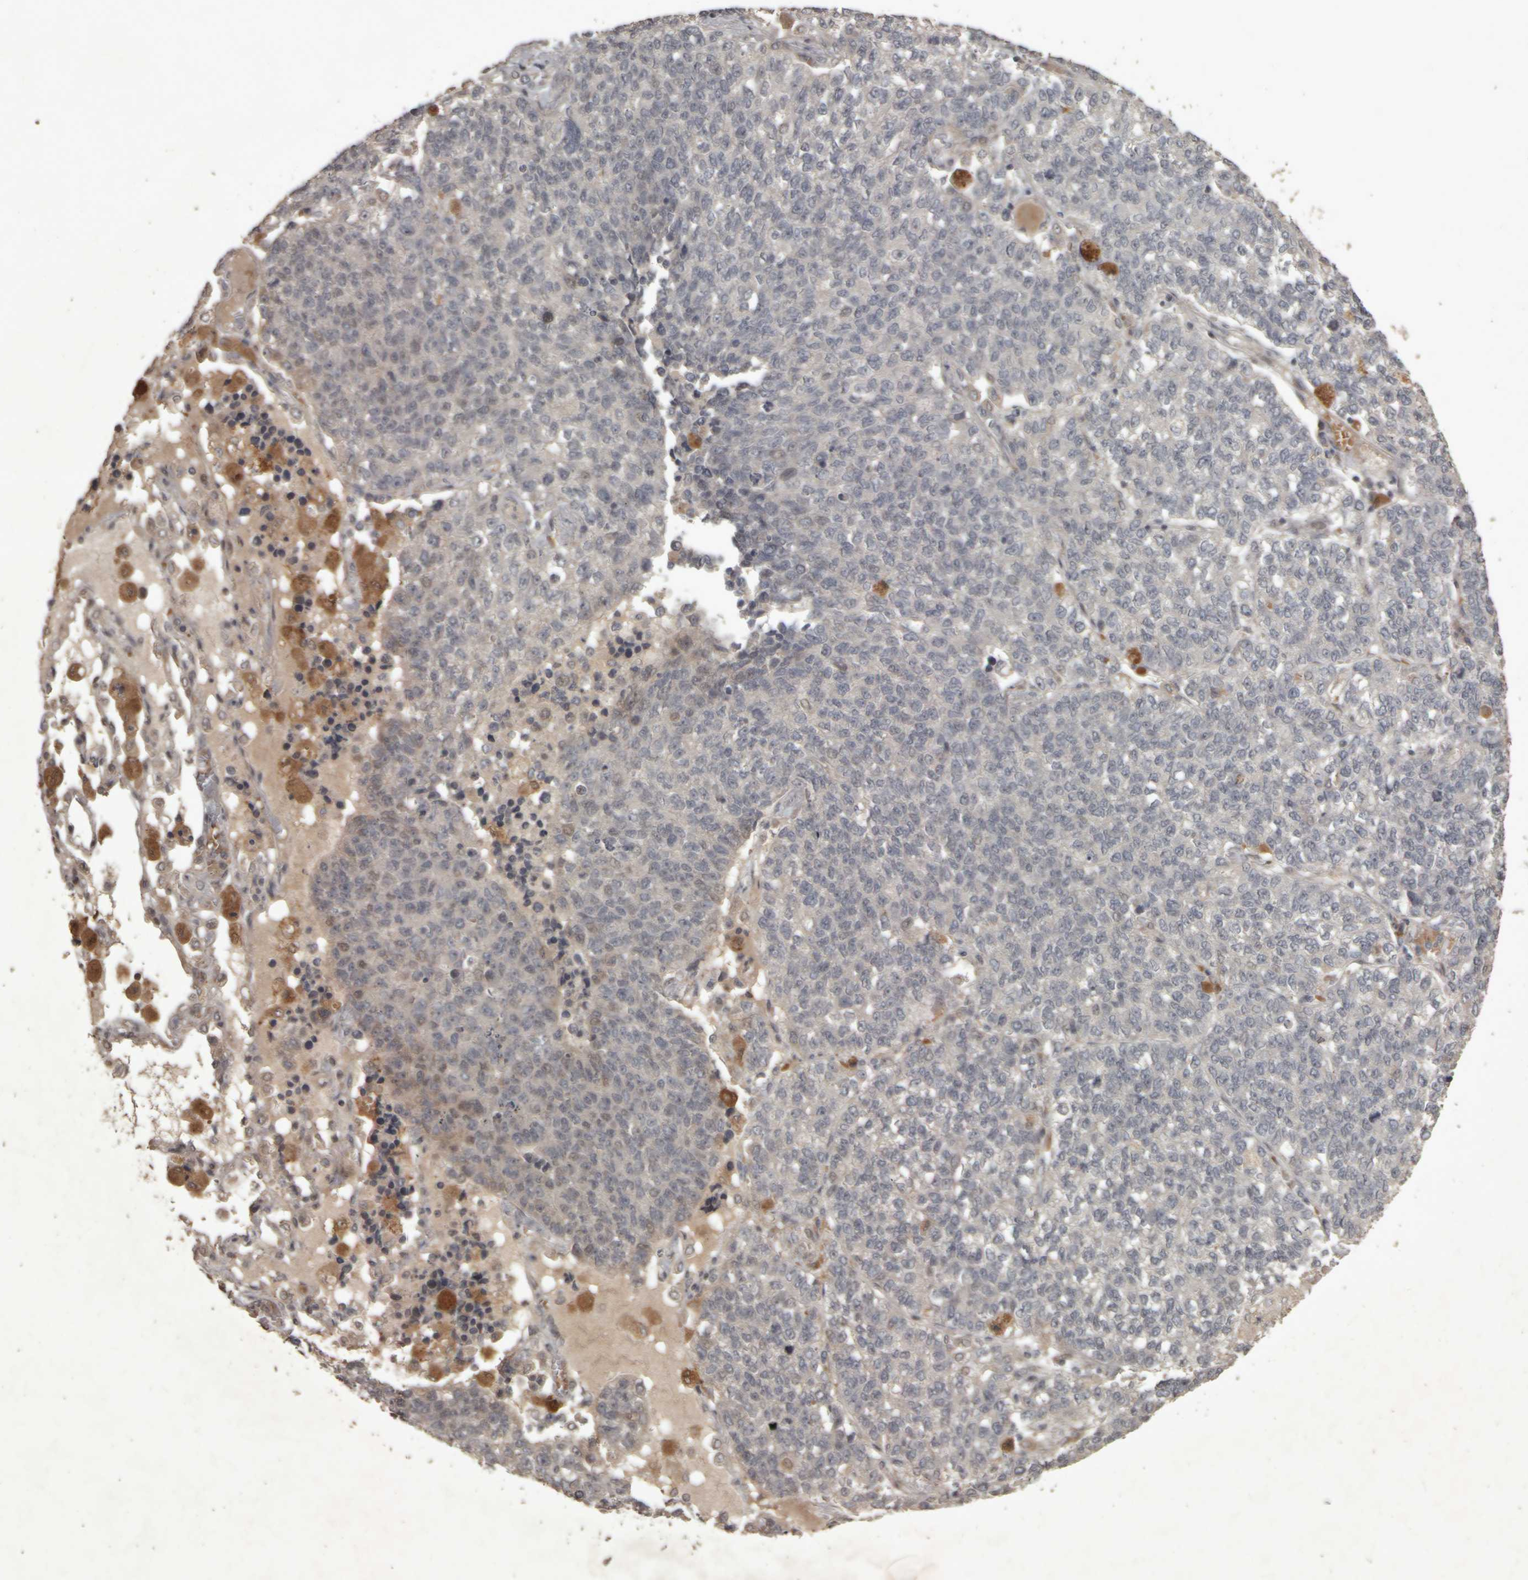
{"staining": {"intensity": "negative", "quantity": "none", "location": "none"}, "tissue": "lung cancer", "cell_type": "Tumor cells", "image_type": "cancer", "snomed": [{"axis": "morphology", "description": "Adenocarcinoma, NOS"}, {"axis": "topography", "description": "Lung"}], "caption": "Tumor cells are negative for brown protein staining in lung adenocarcinoma. The staining is performed using DAB brown chromogen with nuclei counter-stained in using hematoxylin.", "gene": "ACO1", "patient": {"sex": "male", "age": 49}}